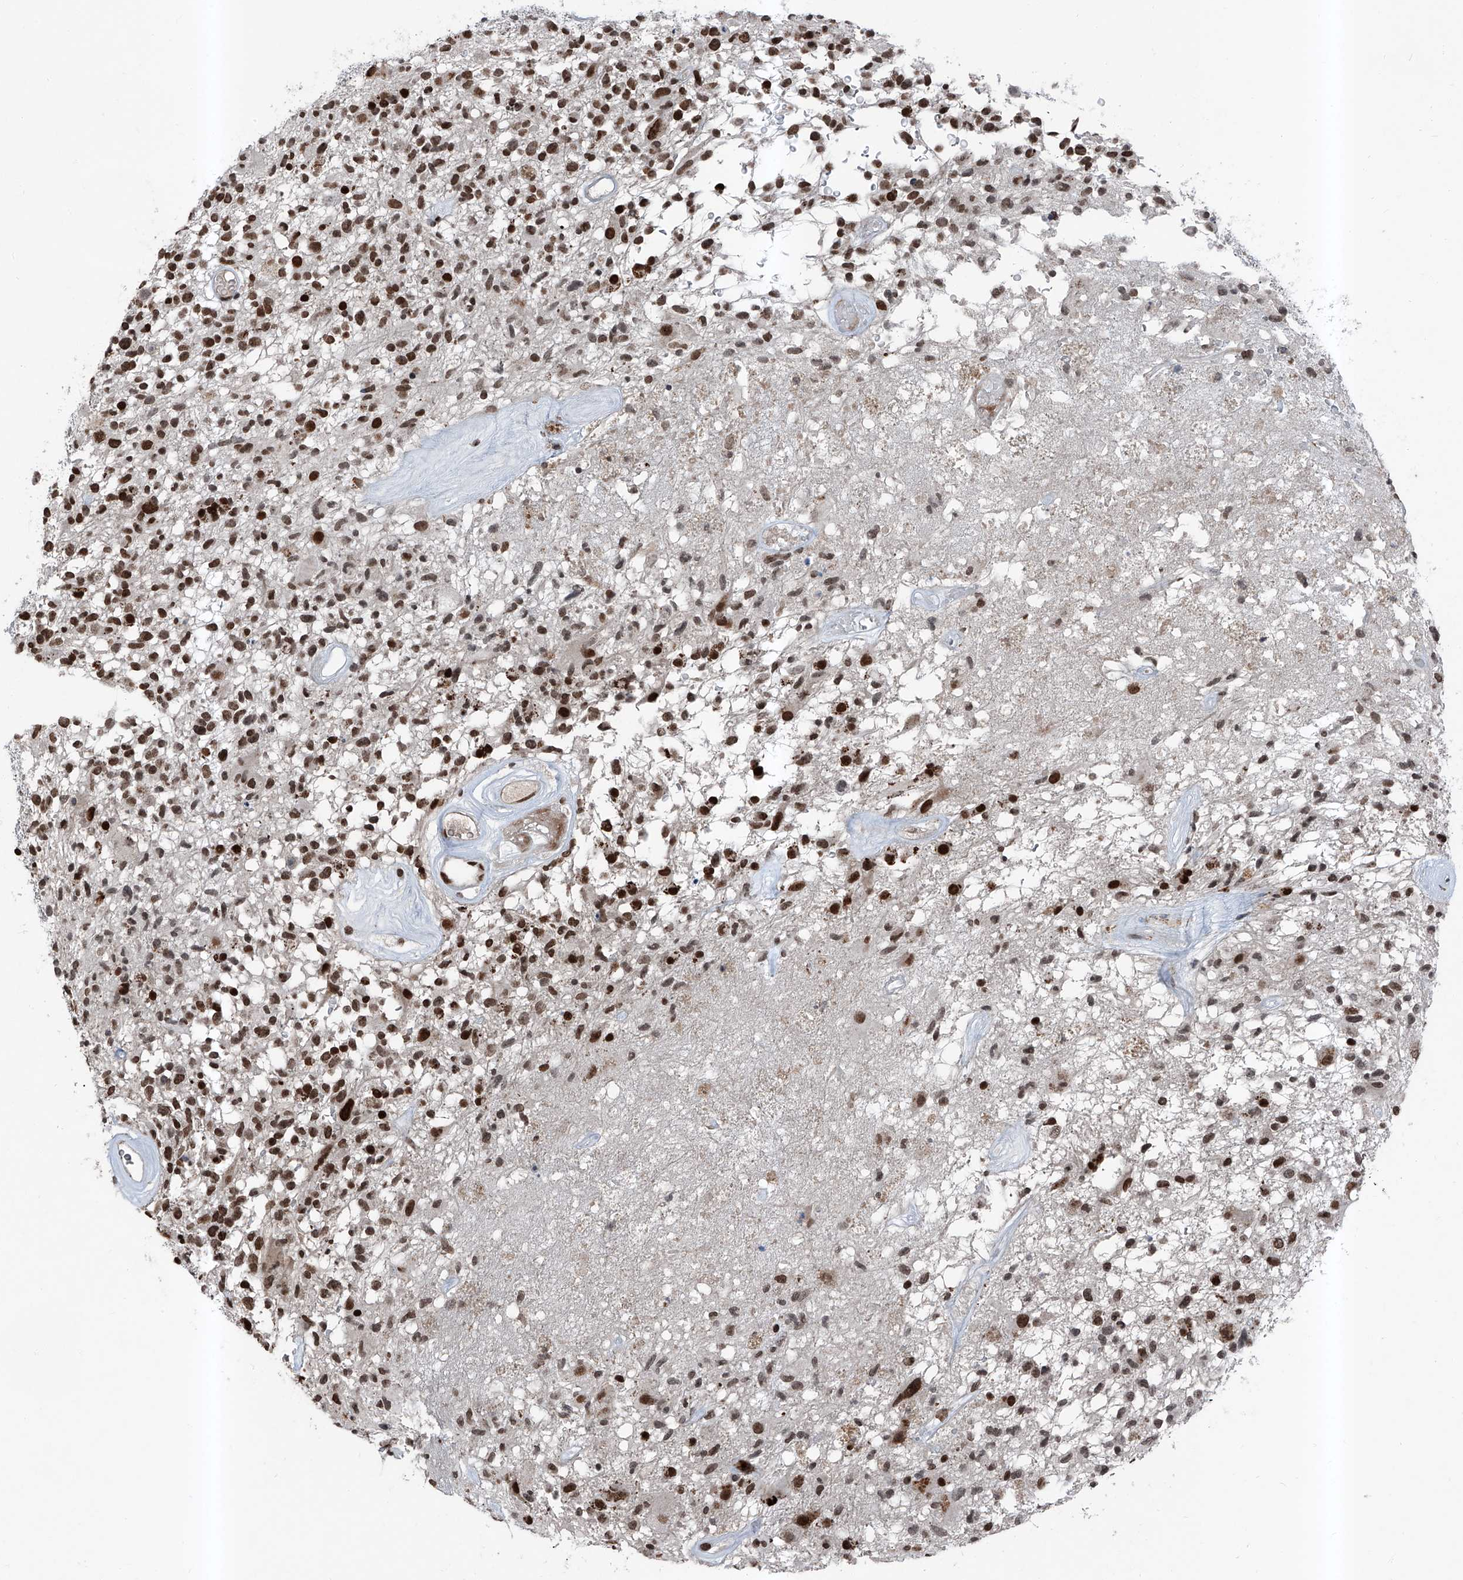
{"staining": {"intensity": "moderate", "quantity": ">75%", "location": "nuclear"}, "tissue": "glioma", "cell_type": "Tumor cells", "image_type": "cancer", "snomed": [{"axis": "morphology", "description": "Glioma, malignant, High grade"}, {"axis": "morphology", "description": "Glioblastoma, NOS"}, {"axis": "topography", "description": "Brain"}], "caption": "A micrograph of glioma stained for a protein displays moderate nuclear brown staining in tumor cells.", "gene": "BMI1", "patient": {"sex": "male", "age": 60}}